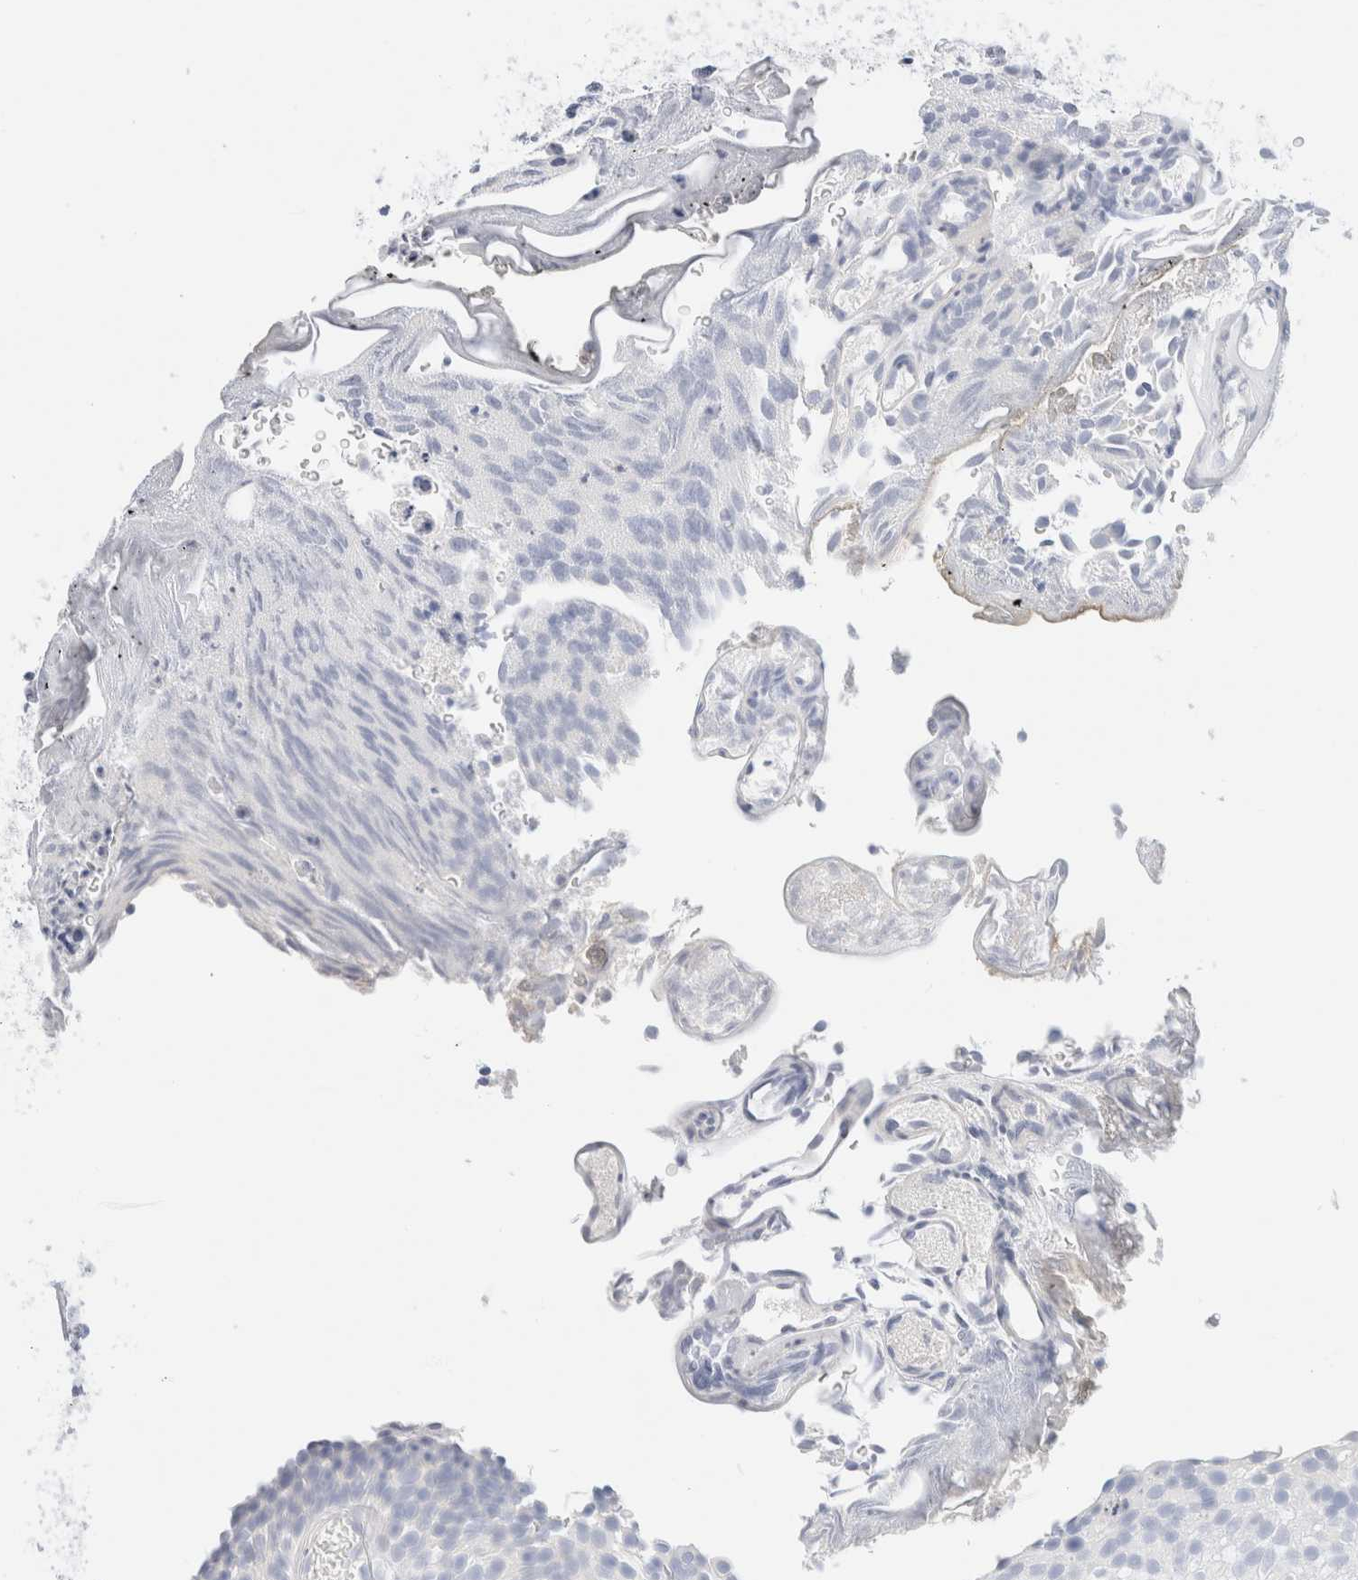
{"staining": {"intensity": "negative", "quantity": "none", "location": "none"}, "tissue": "urothelial cancer", "cell_type": "Tumor cells", "image_type": "cancer", "snomed": [{"axis": "morphology", "description": "Urothelial carcinoma, Low grade"}, {"axis": "topography", "description": "Urinary bladder"}], "caption": "Histopathology image shows no protein positivity in tumor cells of urothelial carcinoma (low-grade) tissue.", "gene": "DPYS", "patient": {"sex": "male", "age": 78}}